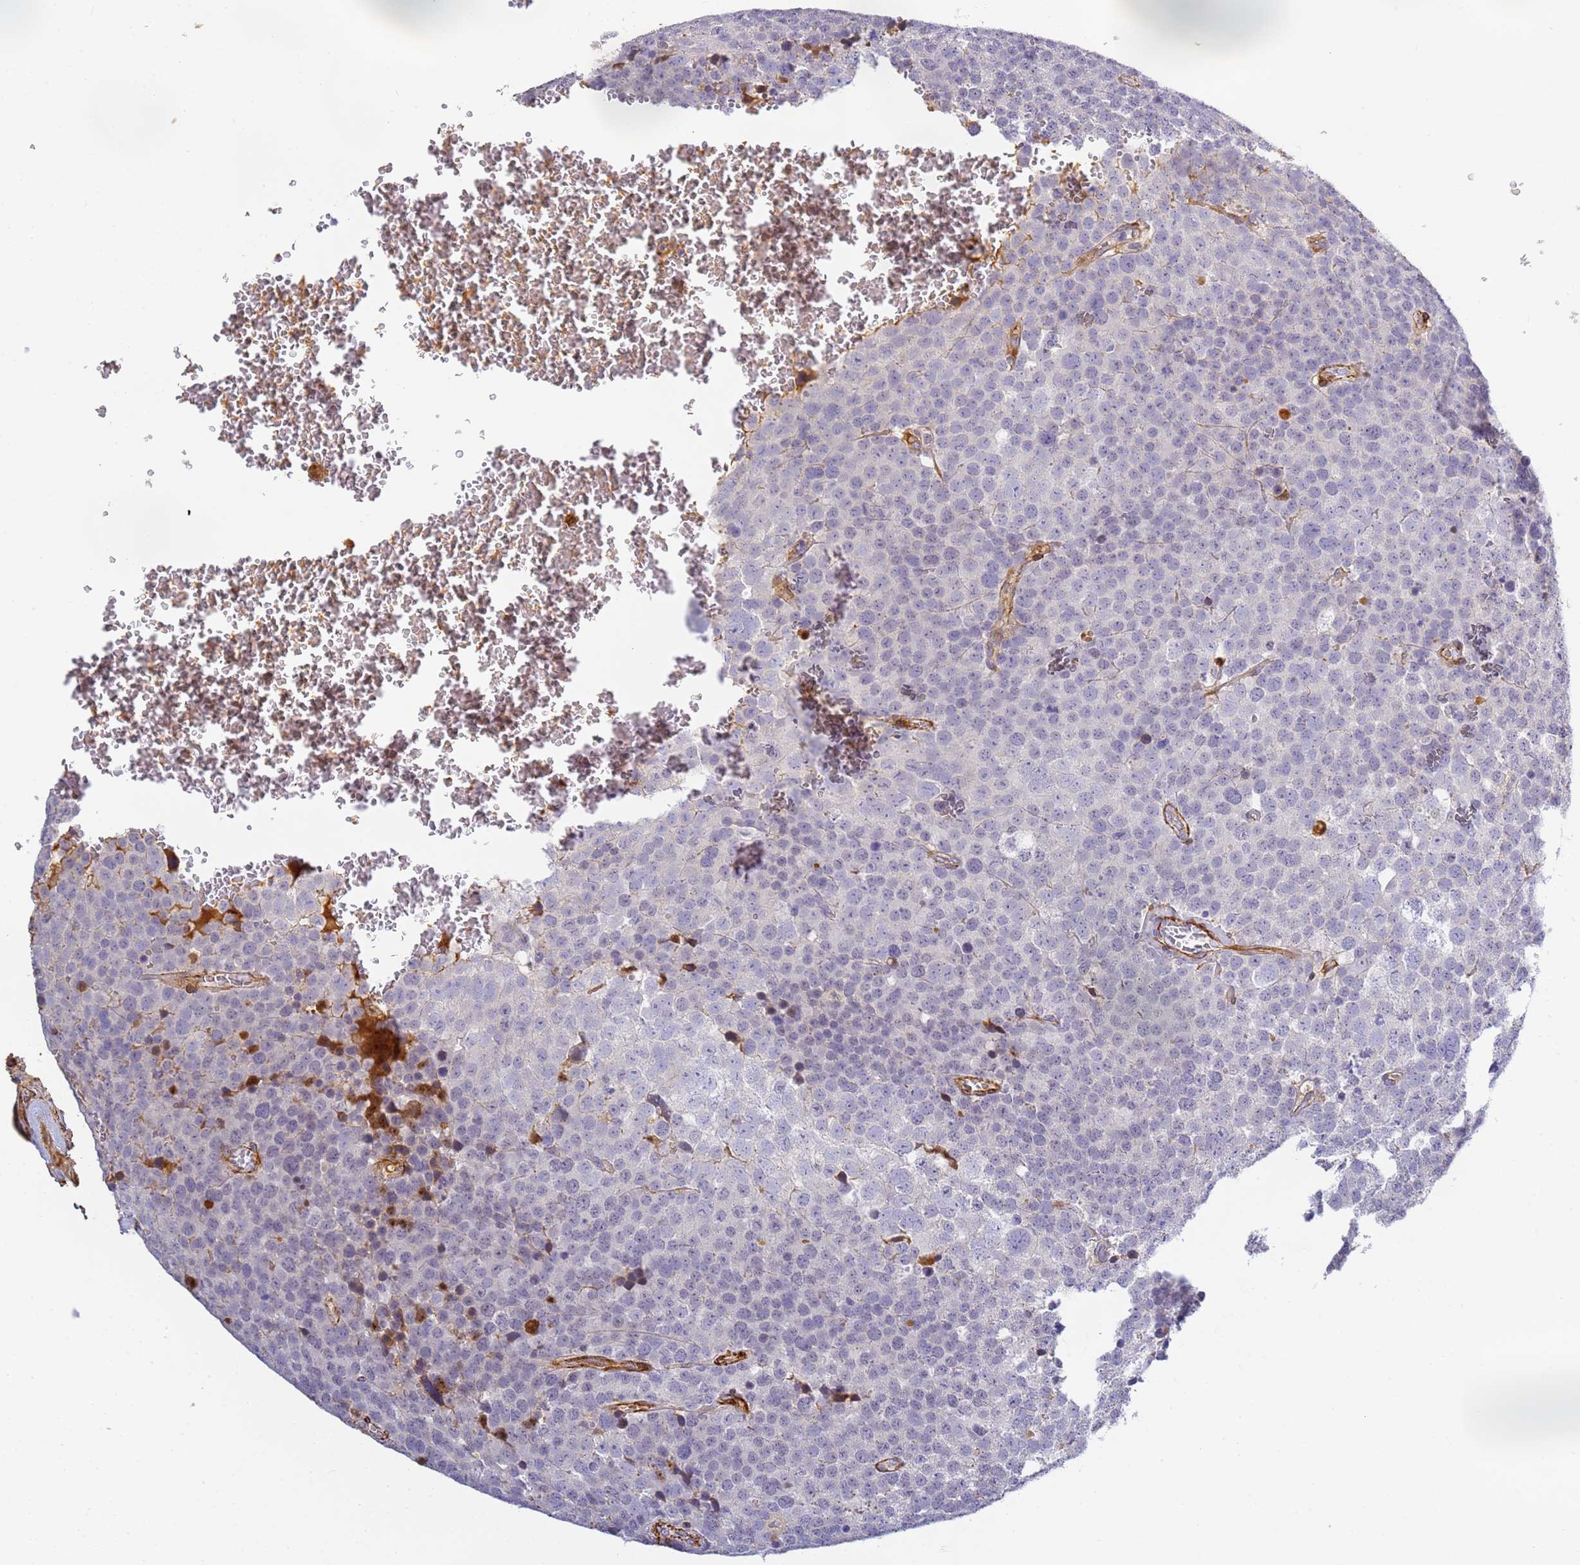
{"staining": {"intensity": "negative", "quantity": "none", "location": "none"}, "tissue": "testis cancer", "cell_type": "Tumor cells", "image_type": "cancer", "snomed": [{"axis": "morphology", "description": "Seminoma, NOS"}, {"axis": "topography", "description": "Testis"}], "caption": "This is an immunohistochemistry (IHC) histopathology image of seminoma (testis). There is no staining in tumor cells.", "gene": "CFH", "patient": {"sex": "male", "age": 71}}